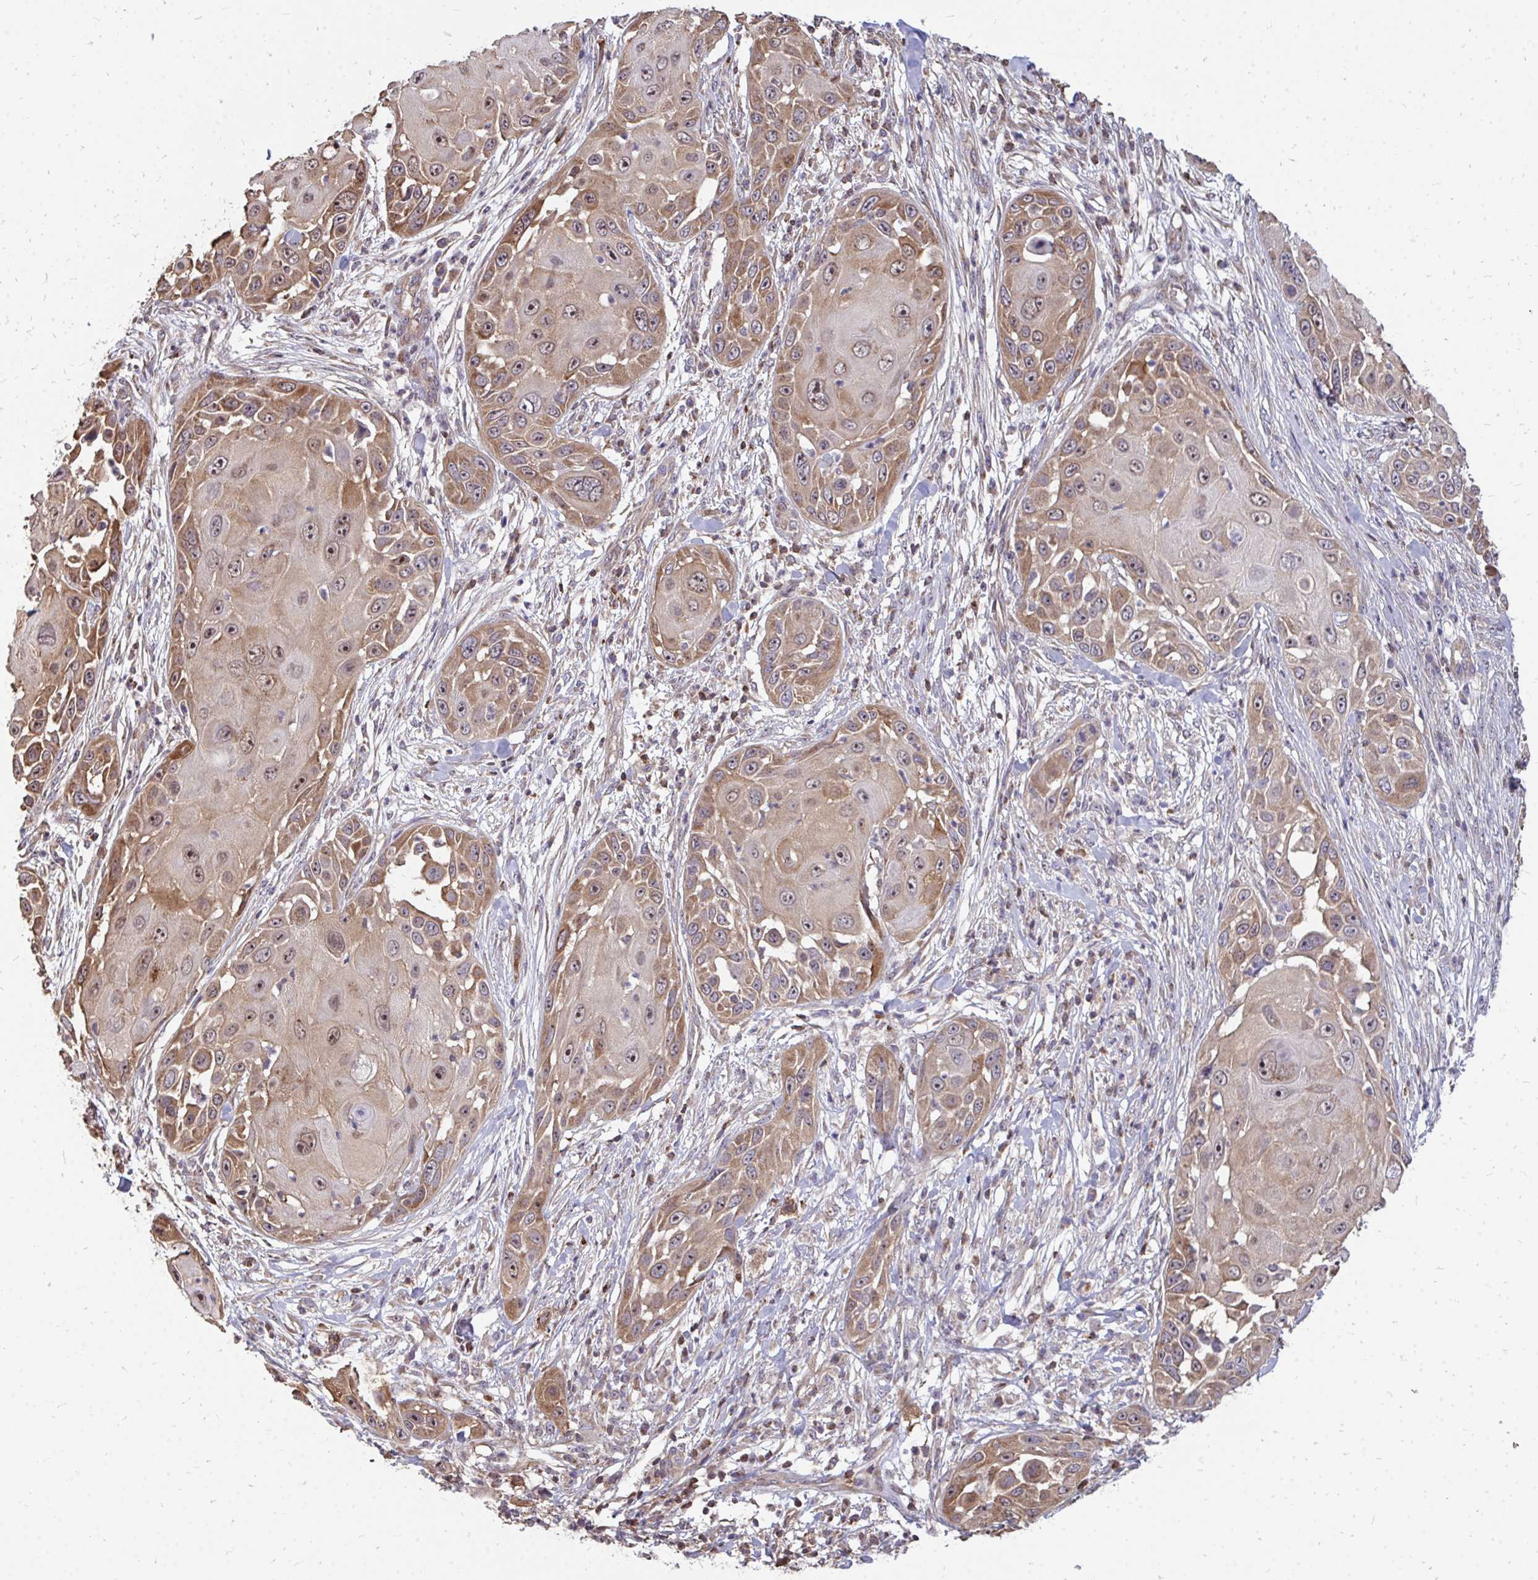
{"staining": {"intensity": "moderate", "quantity": "25%-75%", "location": "cytoplasmic/membranous"}, "tissue": "skin cancer", "cell_type": "Tumor cells", "image_type": "cancer", "snomed": [{"axis": "morphology", "description": "Squamous cell carcinoma, NOS"}, {"axis": "topography", "description": "Skin"}], "caption": "A high-resolution photomicrograph shows IHC staining of skin cancer (squamous cell carcinoma), which reveals moderate cytoplasmic/membranous staining in about 25%-75% of tumor cells.", "gene": "DNAJA2", "patient": {"sex": "female", "age": 44}}